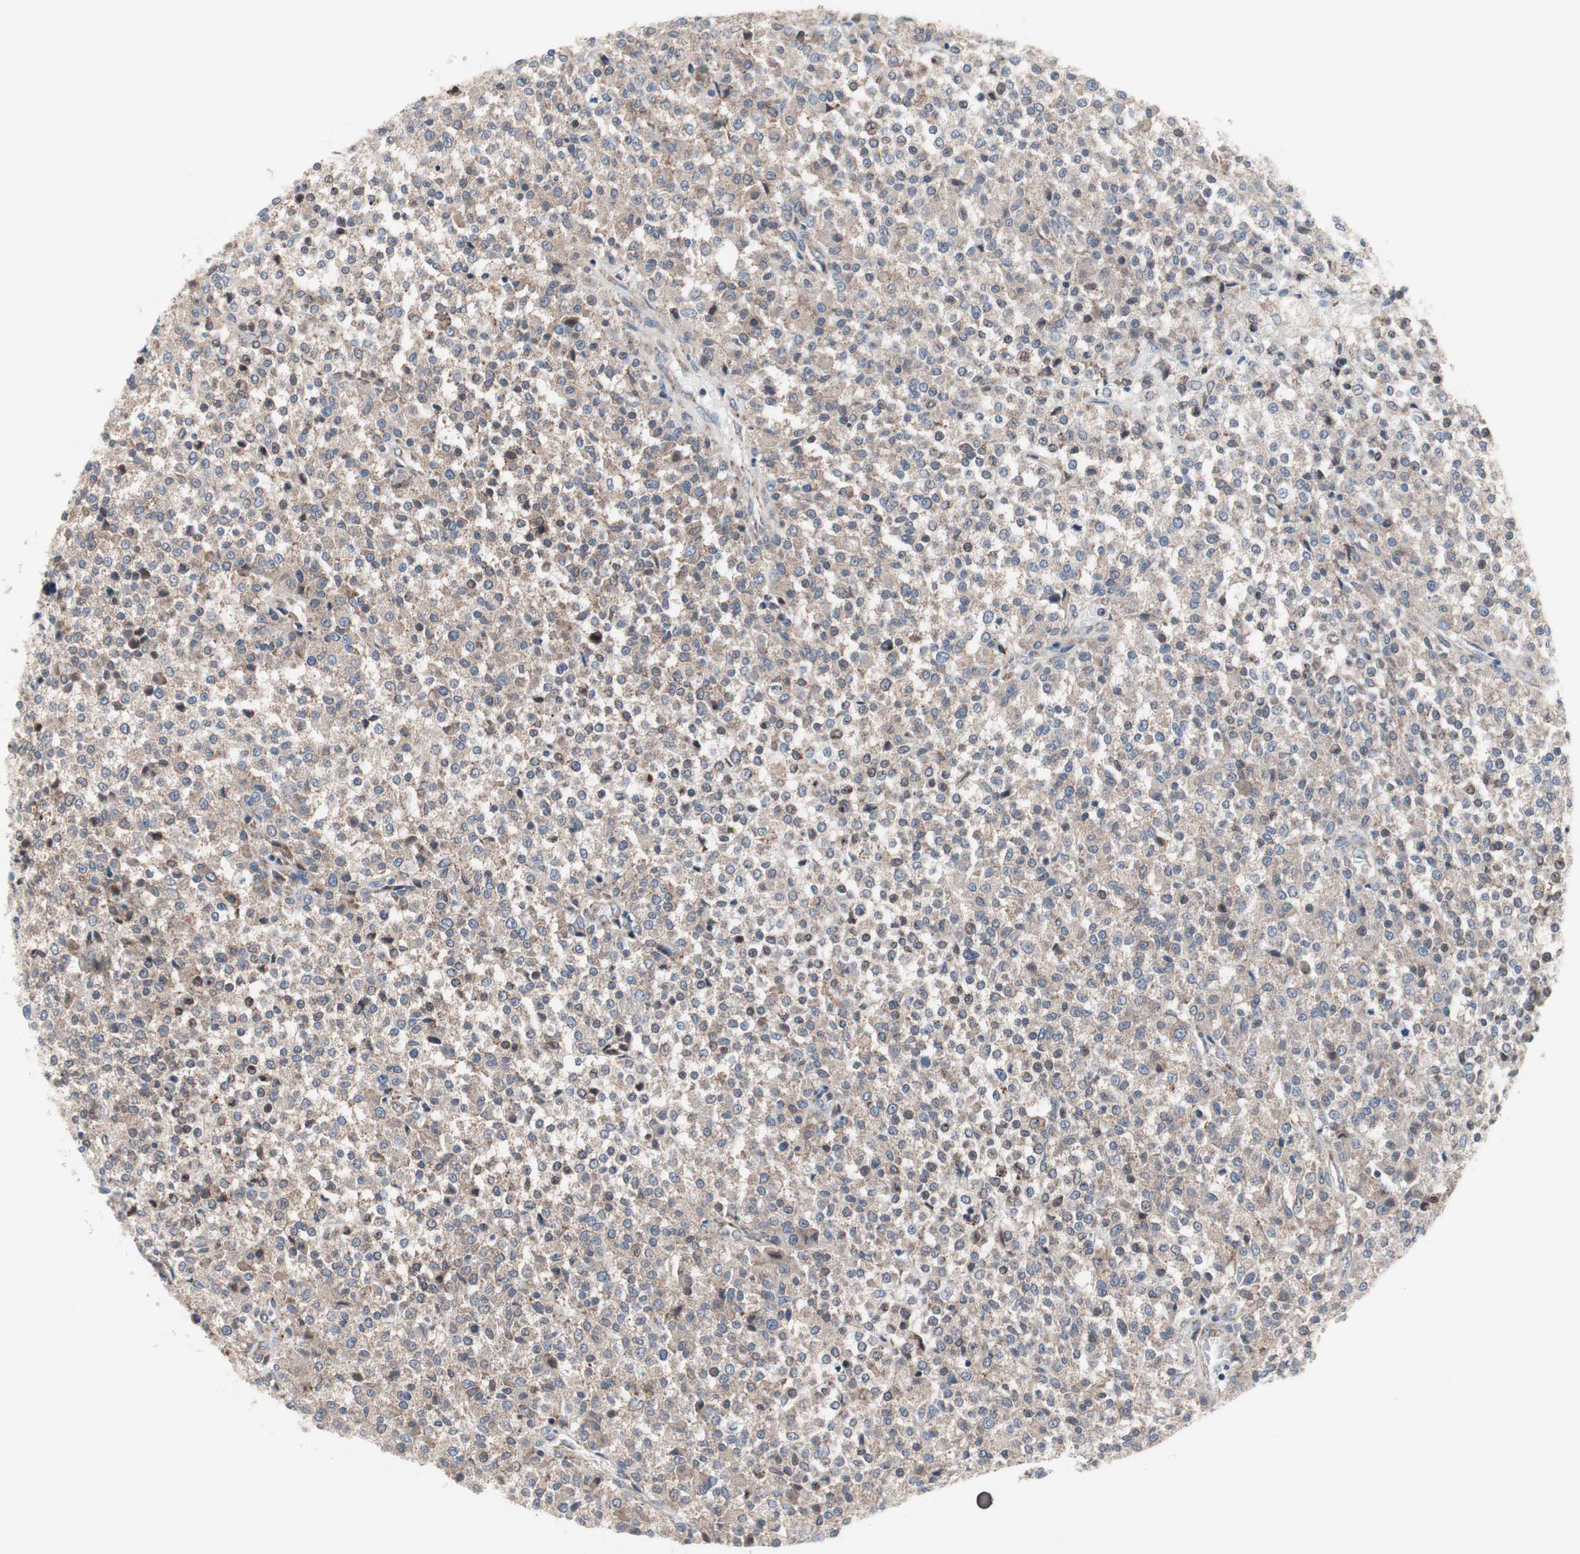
{"staining": {"intensity": "weak", "quantity": ">75%", "location": "cytoplasmic/membranous"}, "tissue": "testis cancer", "cell_type": "Tumor cells", "image_type": "cancer", "snomed": [{"axis": "morphology", "description": "Seminoma, NOS"}, {"axis": "topography", "description": "Testis"}], "caption": "Testis cancer (seminoma) stained for a protein (brown) reveals weak cytoplasmic/membranous positive positivity in approximately >75% of tumor cells.", "gene": "KANSL1", "patient": {"sex": "male", "age": 59}}